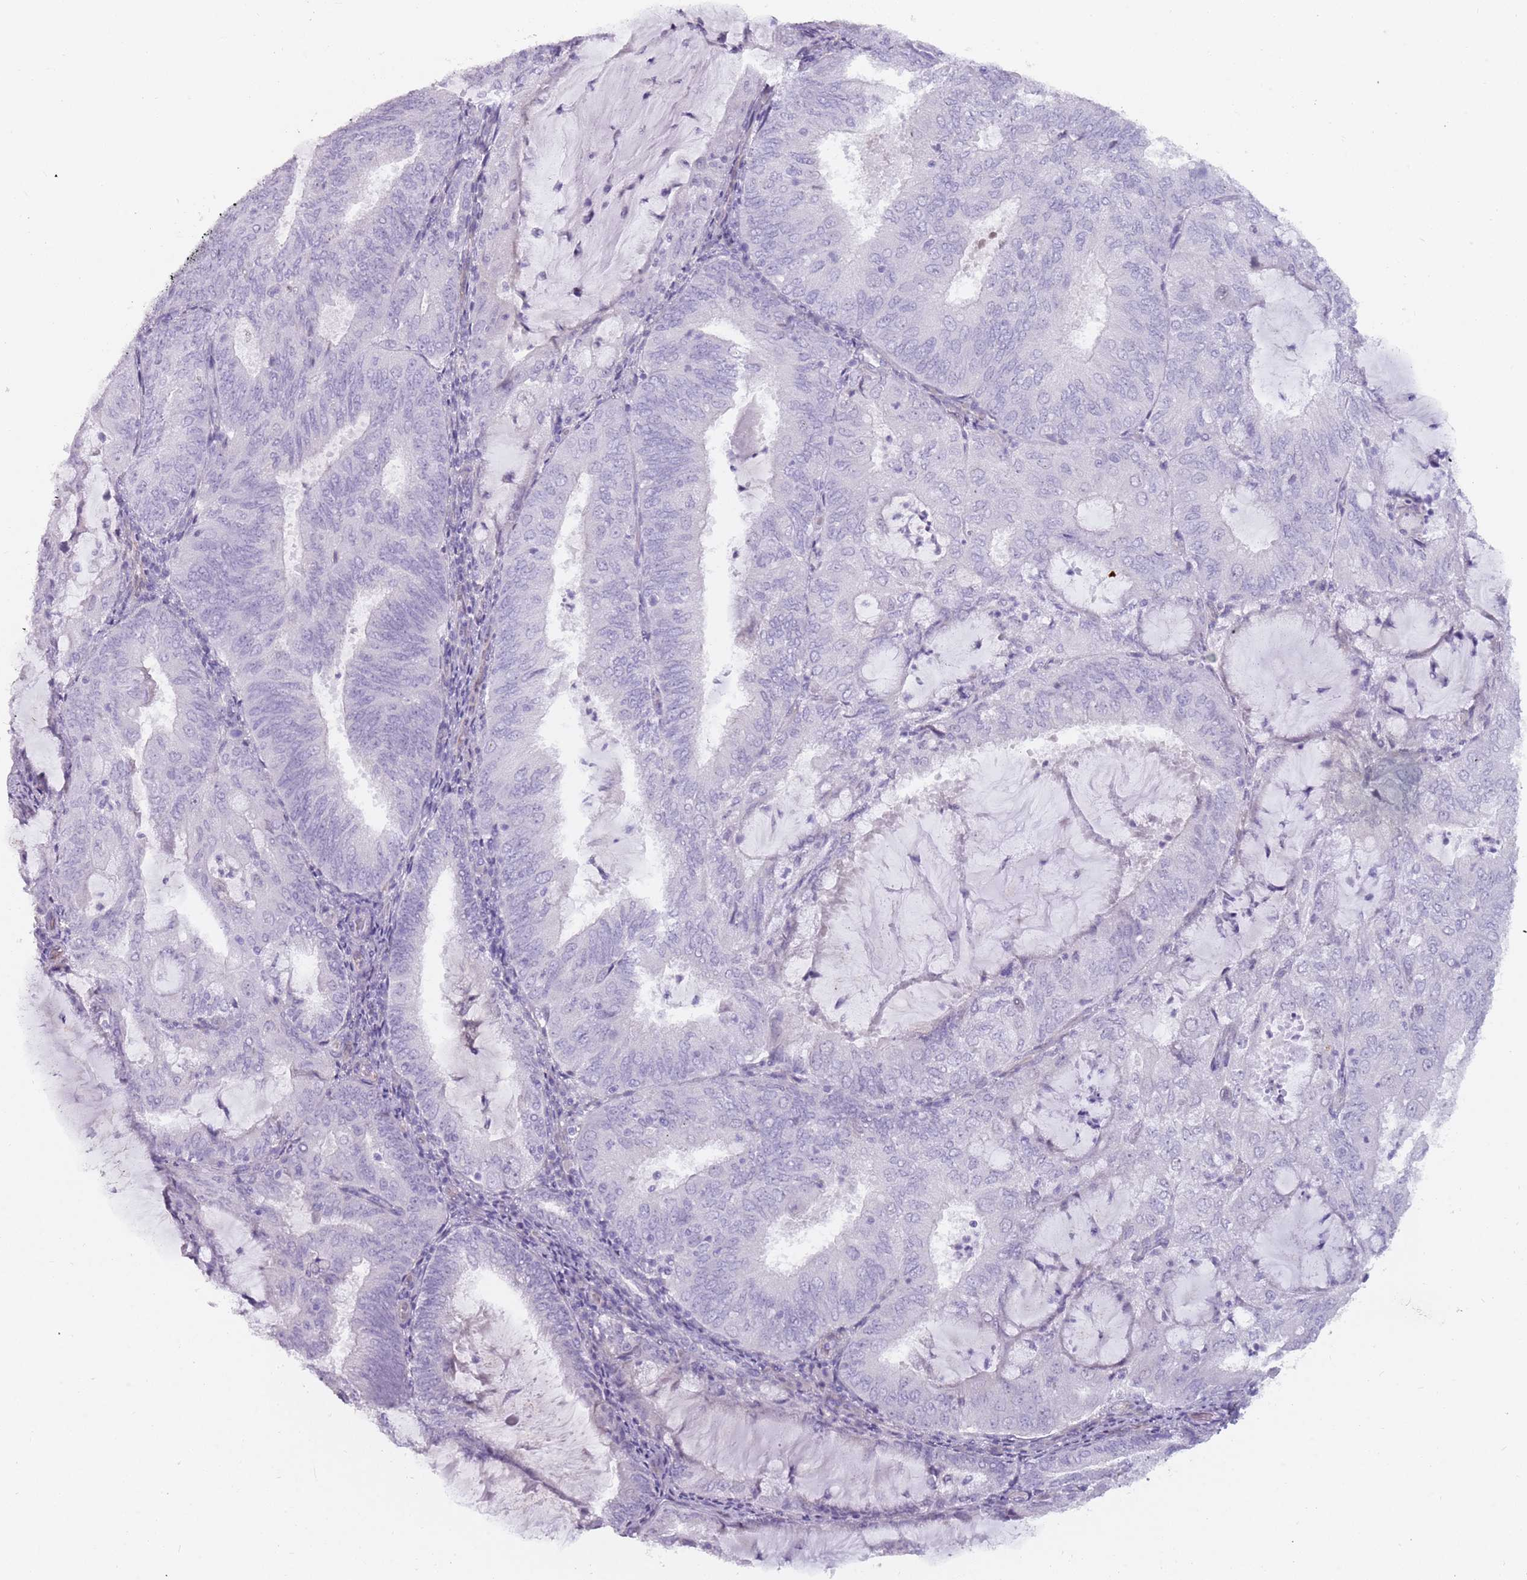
{"staining": {"intensity": "negative", "quantity": "none", "location": "none"}, "tissue": "endometrial cancer", "cell_type": "Tumor cells", "image_type": "cancer", "snomed": [{"axis": "morphology", "description": "Adenocarcinoma, NOS"}, {"axis": "topography", "description": "Endometrium"}], "caption": "There is no significant staining in tumor cells of endometrial adenocarcinoma.", "gene": "DDX4", "patient": {"sex": "female", "age": 81}}